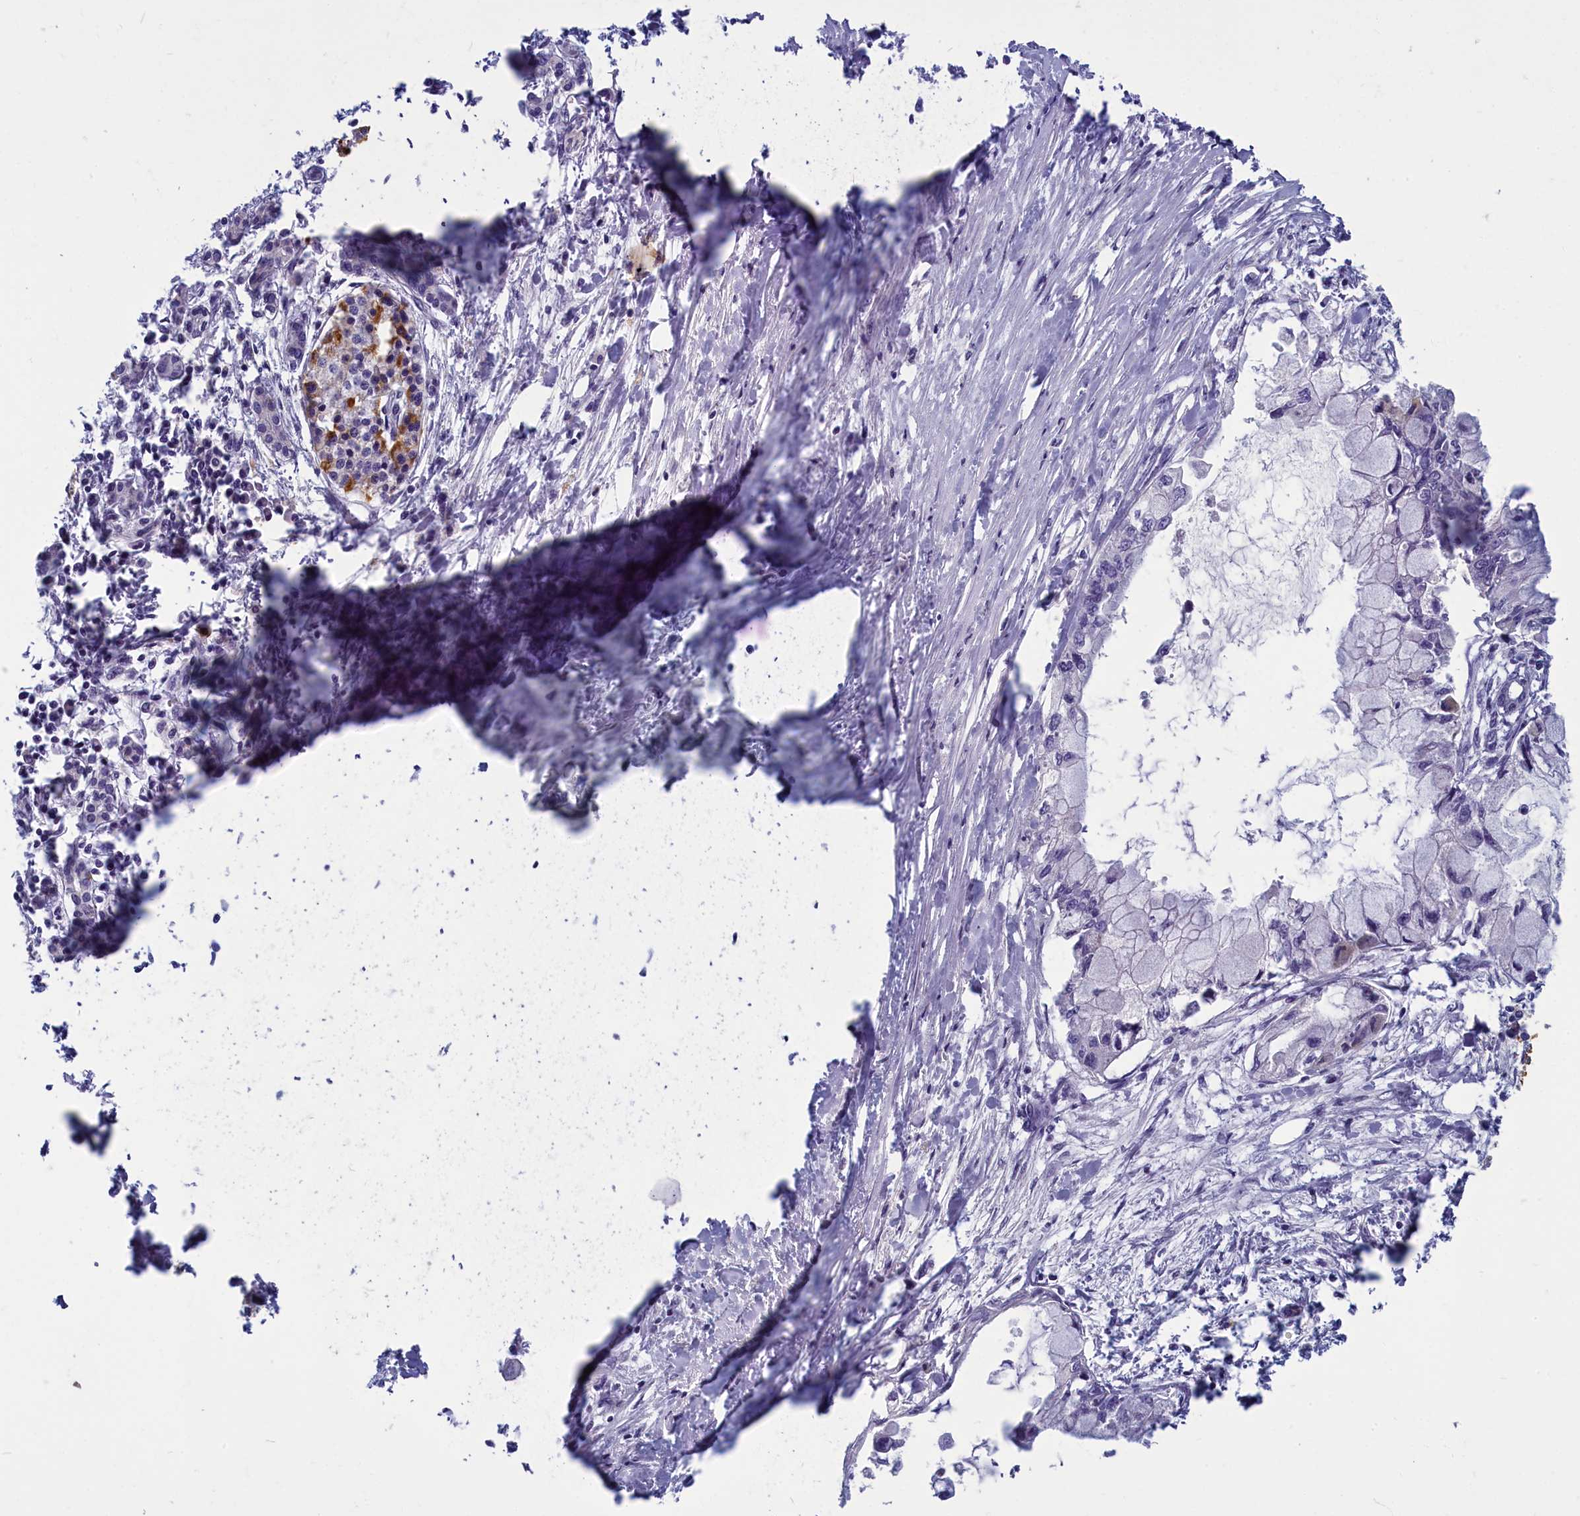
{"staining": {"intensity": "negative", "quantity": "none", "location": "none"}, "tissue": "pancreatic cancer", "cell_type": "Tumor cells", "image_type": "cancer", "snomed": [{"axis": "morphology", "description": "Adenocarcinoma, NOS"}, {"axis": "topography", "description": "Pancreas"}], "caption": "Human pancreatic cancer (adenocarcinoma) stained for a protein using IHC exhibits no expression in tumor cells.", "gene": "SV2C", "patient": {"sex": "male", "age": 48}}